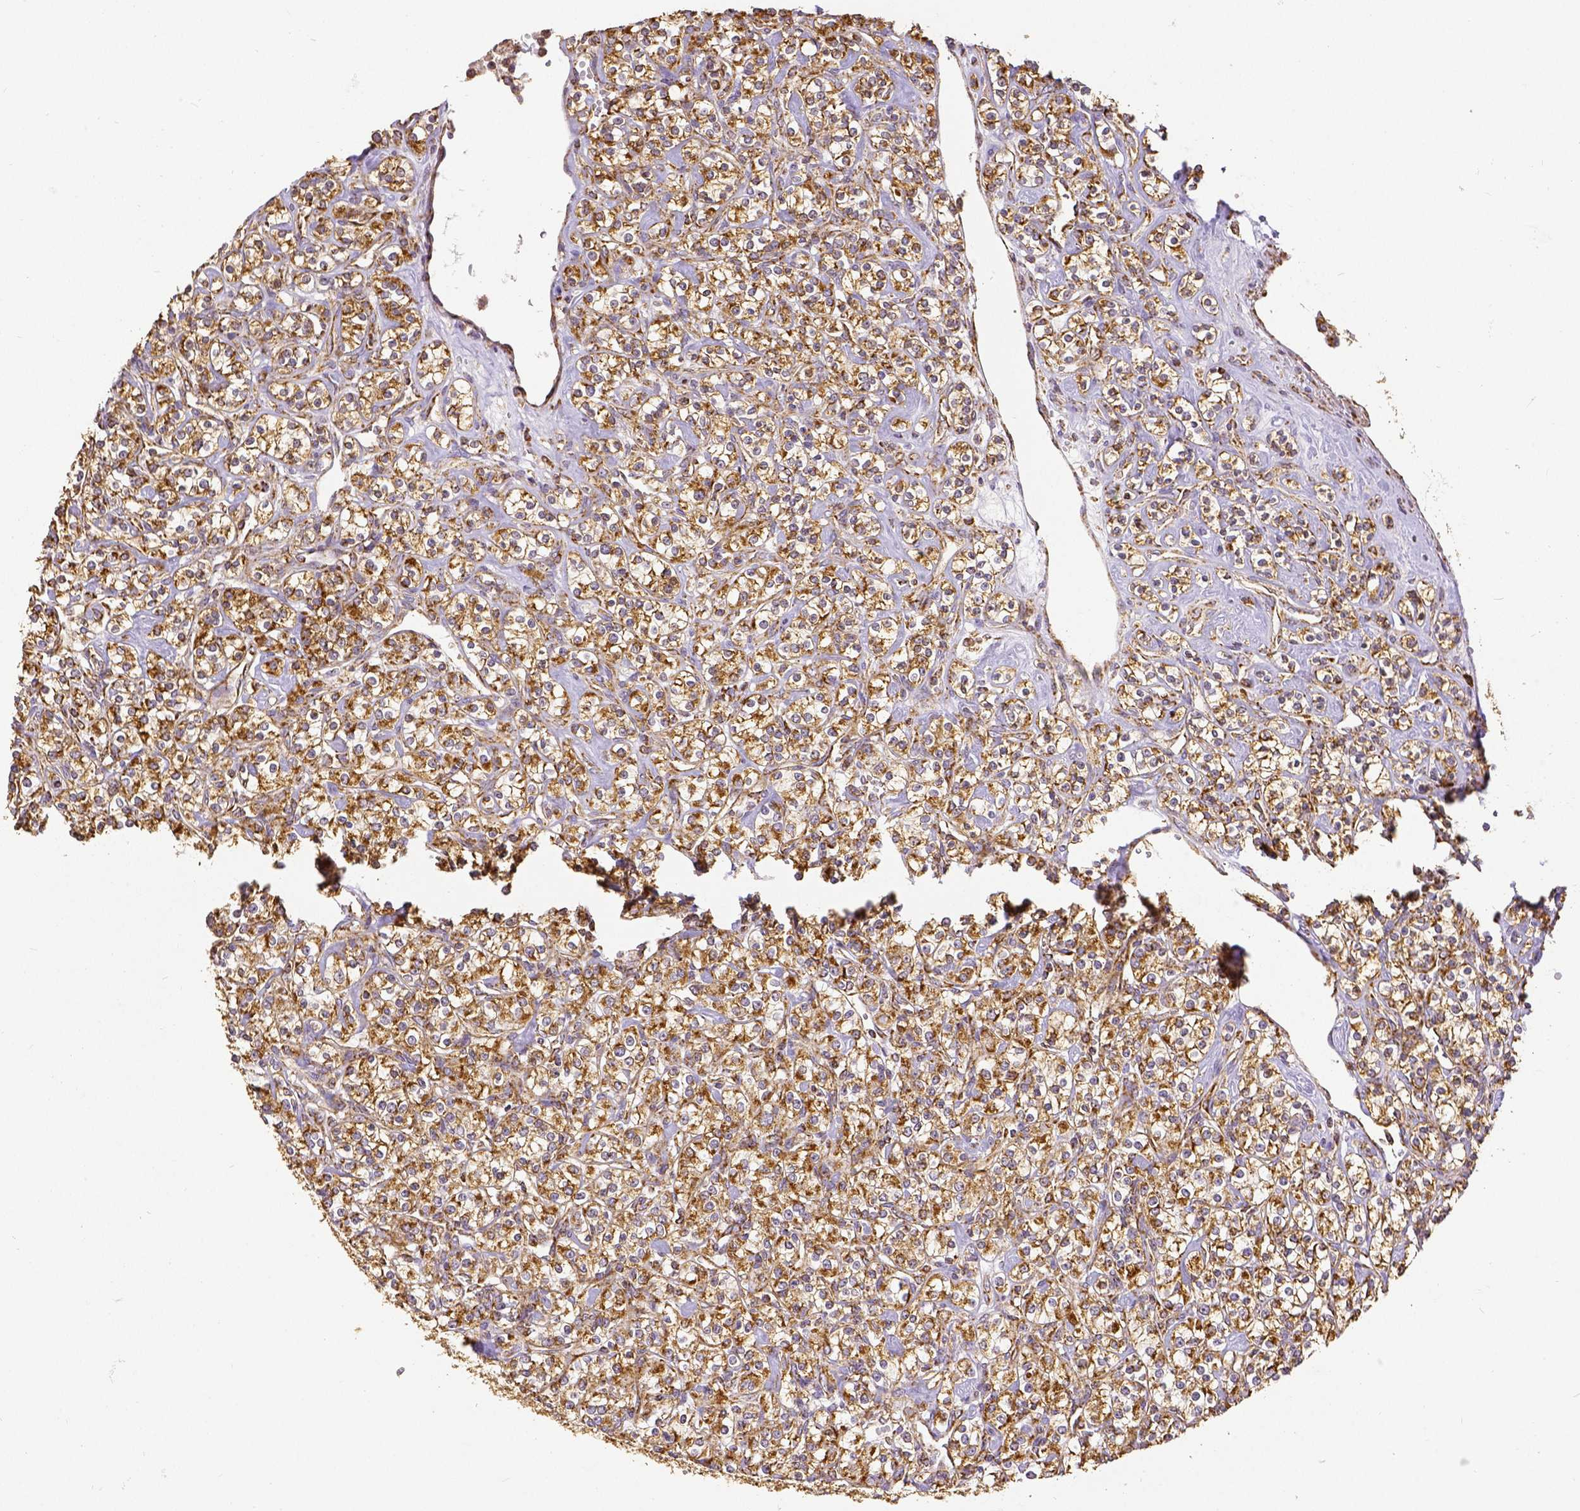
{"staining": {"intensity": "moderate", "quantity": ">75%", "location": "cytoplasmic/membranous"}, "tissue": "renal cancer", "cell_type": "Tumor cells", "image_type": "cancer", "snomed": [{"axis": "morphology", "description": "Adenocarcinoma, NOS"}, {"axis": "topography", "description": "Kidney"}], "caption": "Moderate cytoplasmic/membranous expression for a protein is appreciated in approximately >75% of tumor cells of adenocarcinoma (renal) using immunohistochemistry (IHC).", "gene": "SDHB", "patient": {"sex": "male", "age": 77}}